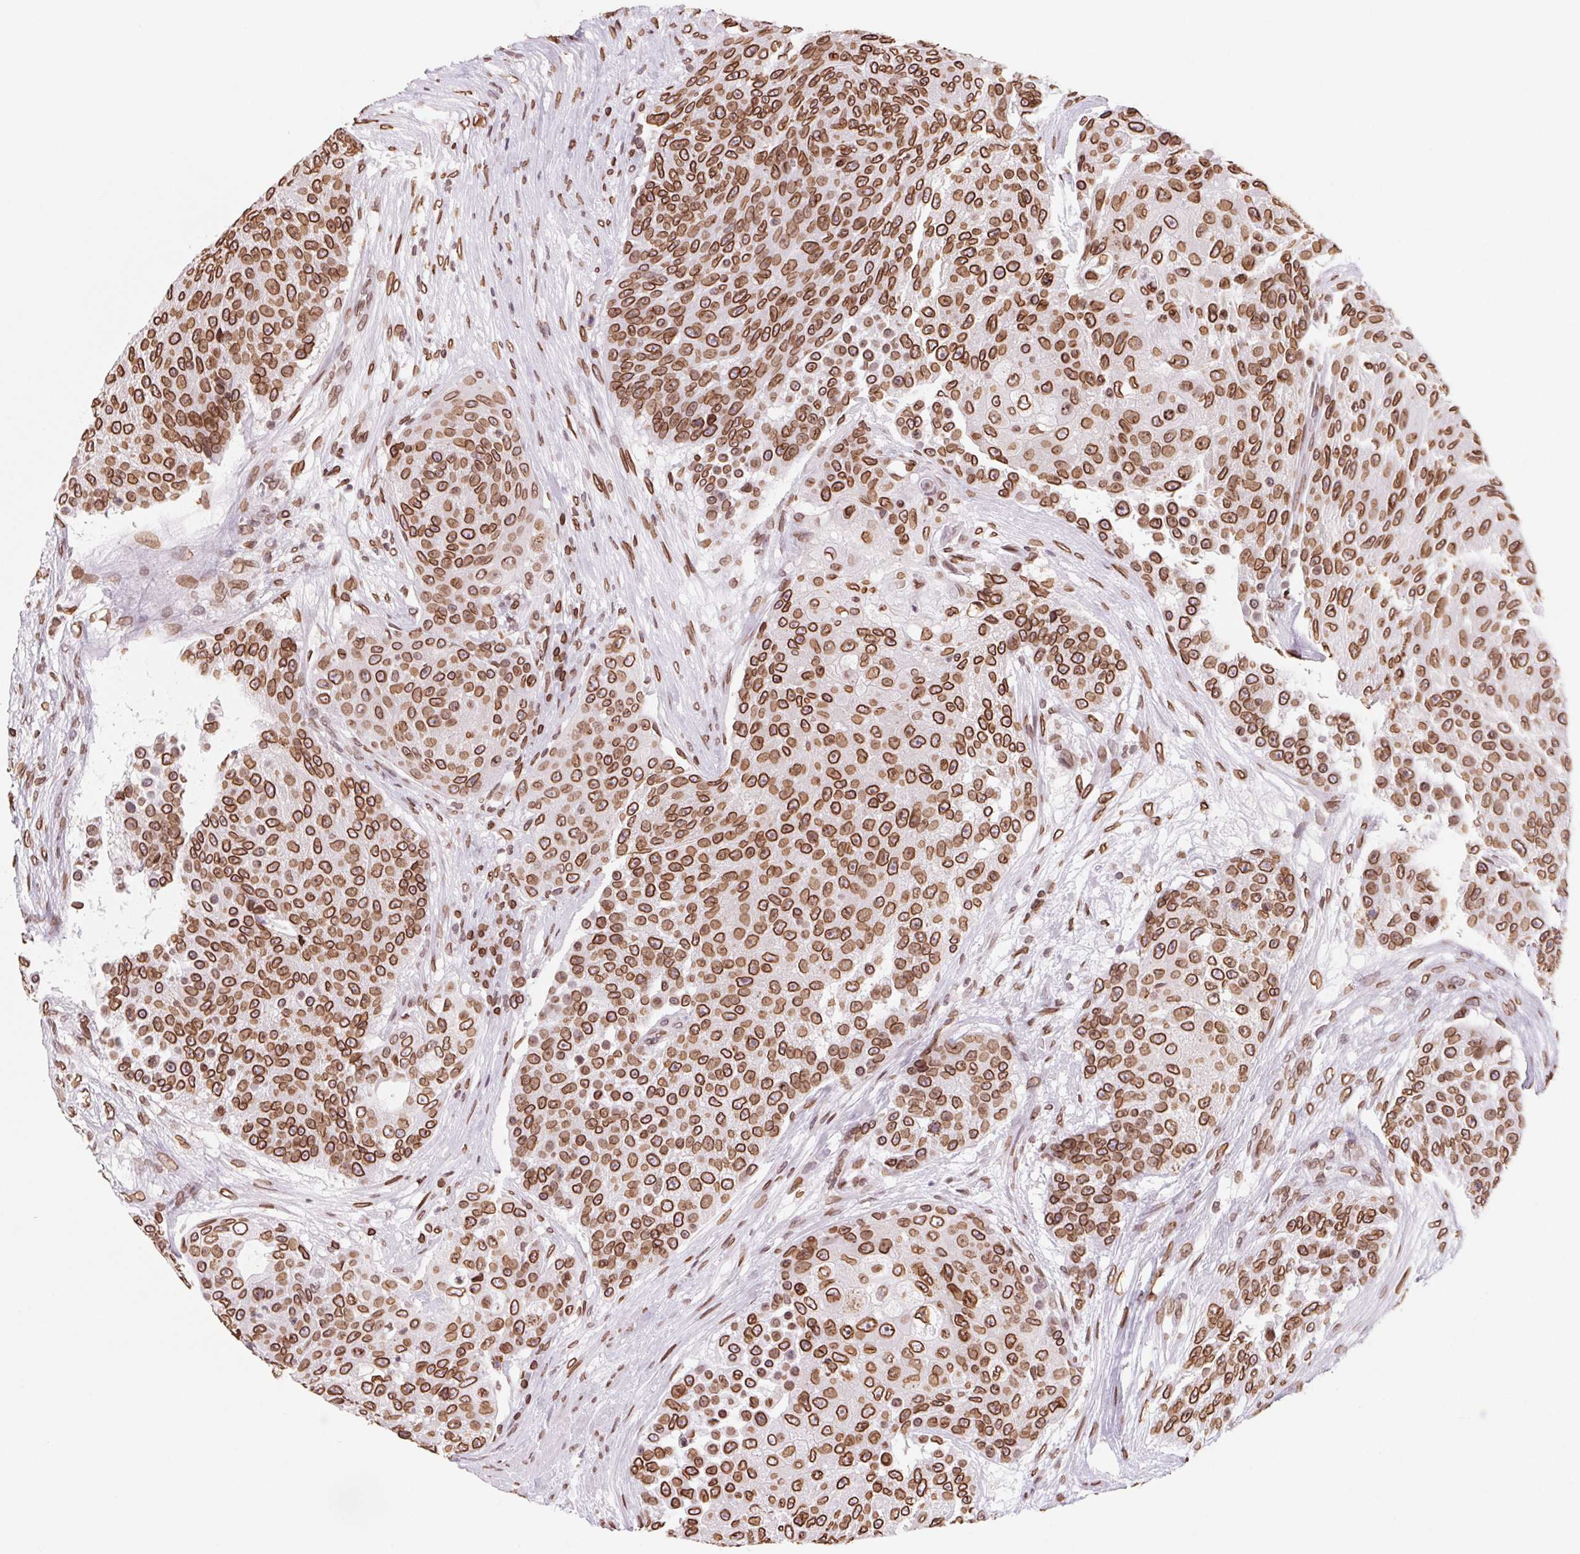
{"staining": {"intensity": "strong", "quantity": ">75%", "location": "cytoplasmic/membranous,nuclear"}, "tissue": "urothelial cancer", "cell_type": "Tumor cells", "image_type": "cancer", "snomed": [{"axis": "morphology", "description": "Urothelial carcinoma, High grade"}, {"axis": "topography", "description": "Urinary bladder"}], "caption": "Immunohistochemical staining of human high-grade urothelial carcinoma demonstrates high levels of strong cytoplasmic/membranous and nuclear staining in approximately >75% of tumor cells. (Brightfield microscopy of DAB IHC at high magnification).", "gene": "LMNB2", "patient": {"sex": "female", "age": 63}}